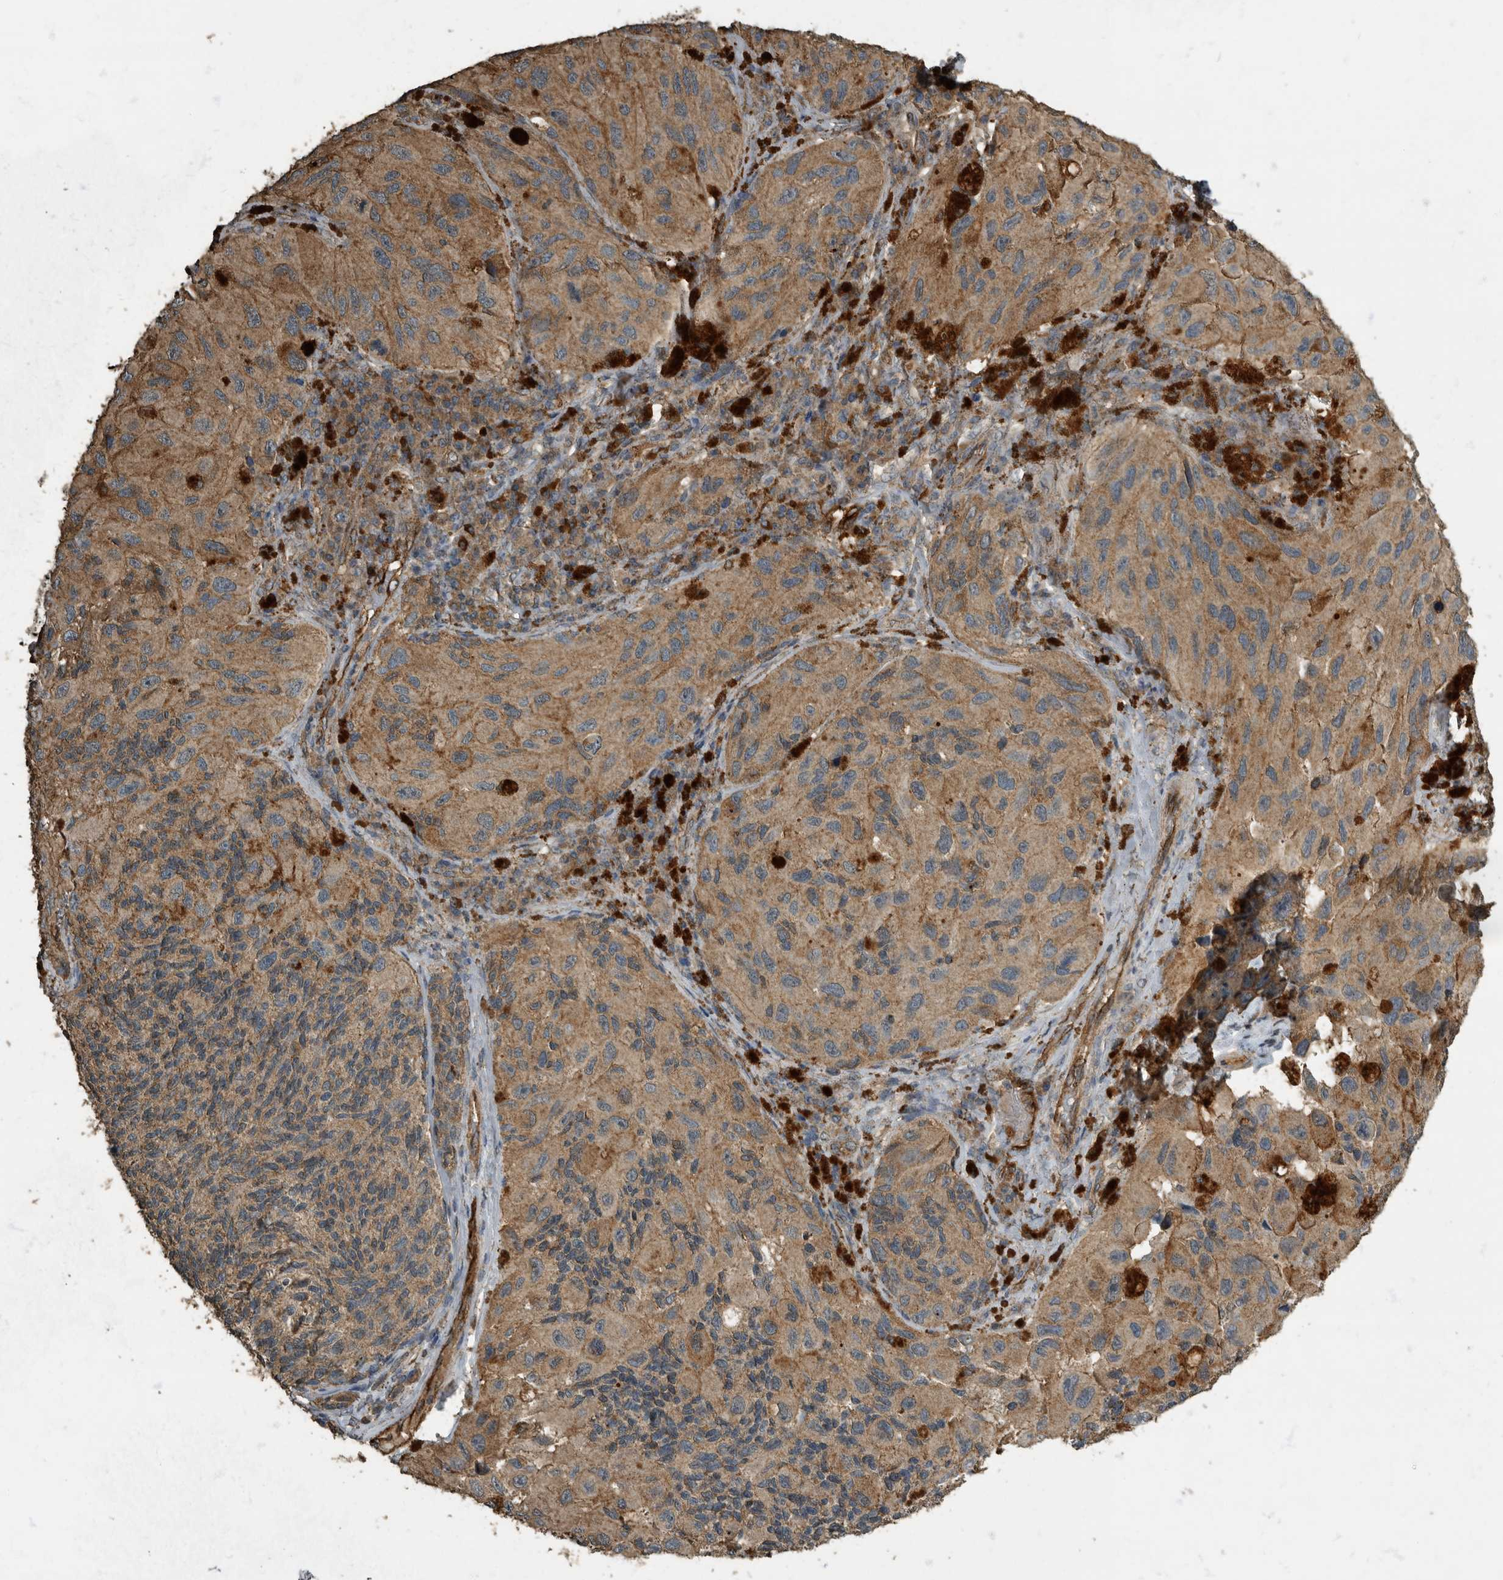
{"staining": {"intensity": "moderate", "quantity": ">75%", "location": "cytoplasmic/membranous"}, "tissue": "melanoma", "cell_type": "Tumor cells", "image_type": "cancer", "snomed": [{"axis": "morphology", "description": "Malignant melanoma, NOS"}, {"axis": "topography", "description": "Skin"}], "caption": "Human melanoma stained for a protein (brown) demonstrates moderate cytoplasmic/membranous positive expression in approximately >75% of tumor cells.", "gene": "IL15RA", "patient": {"sex": "female", "age": 73}}